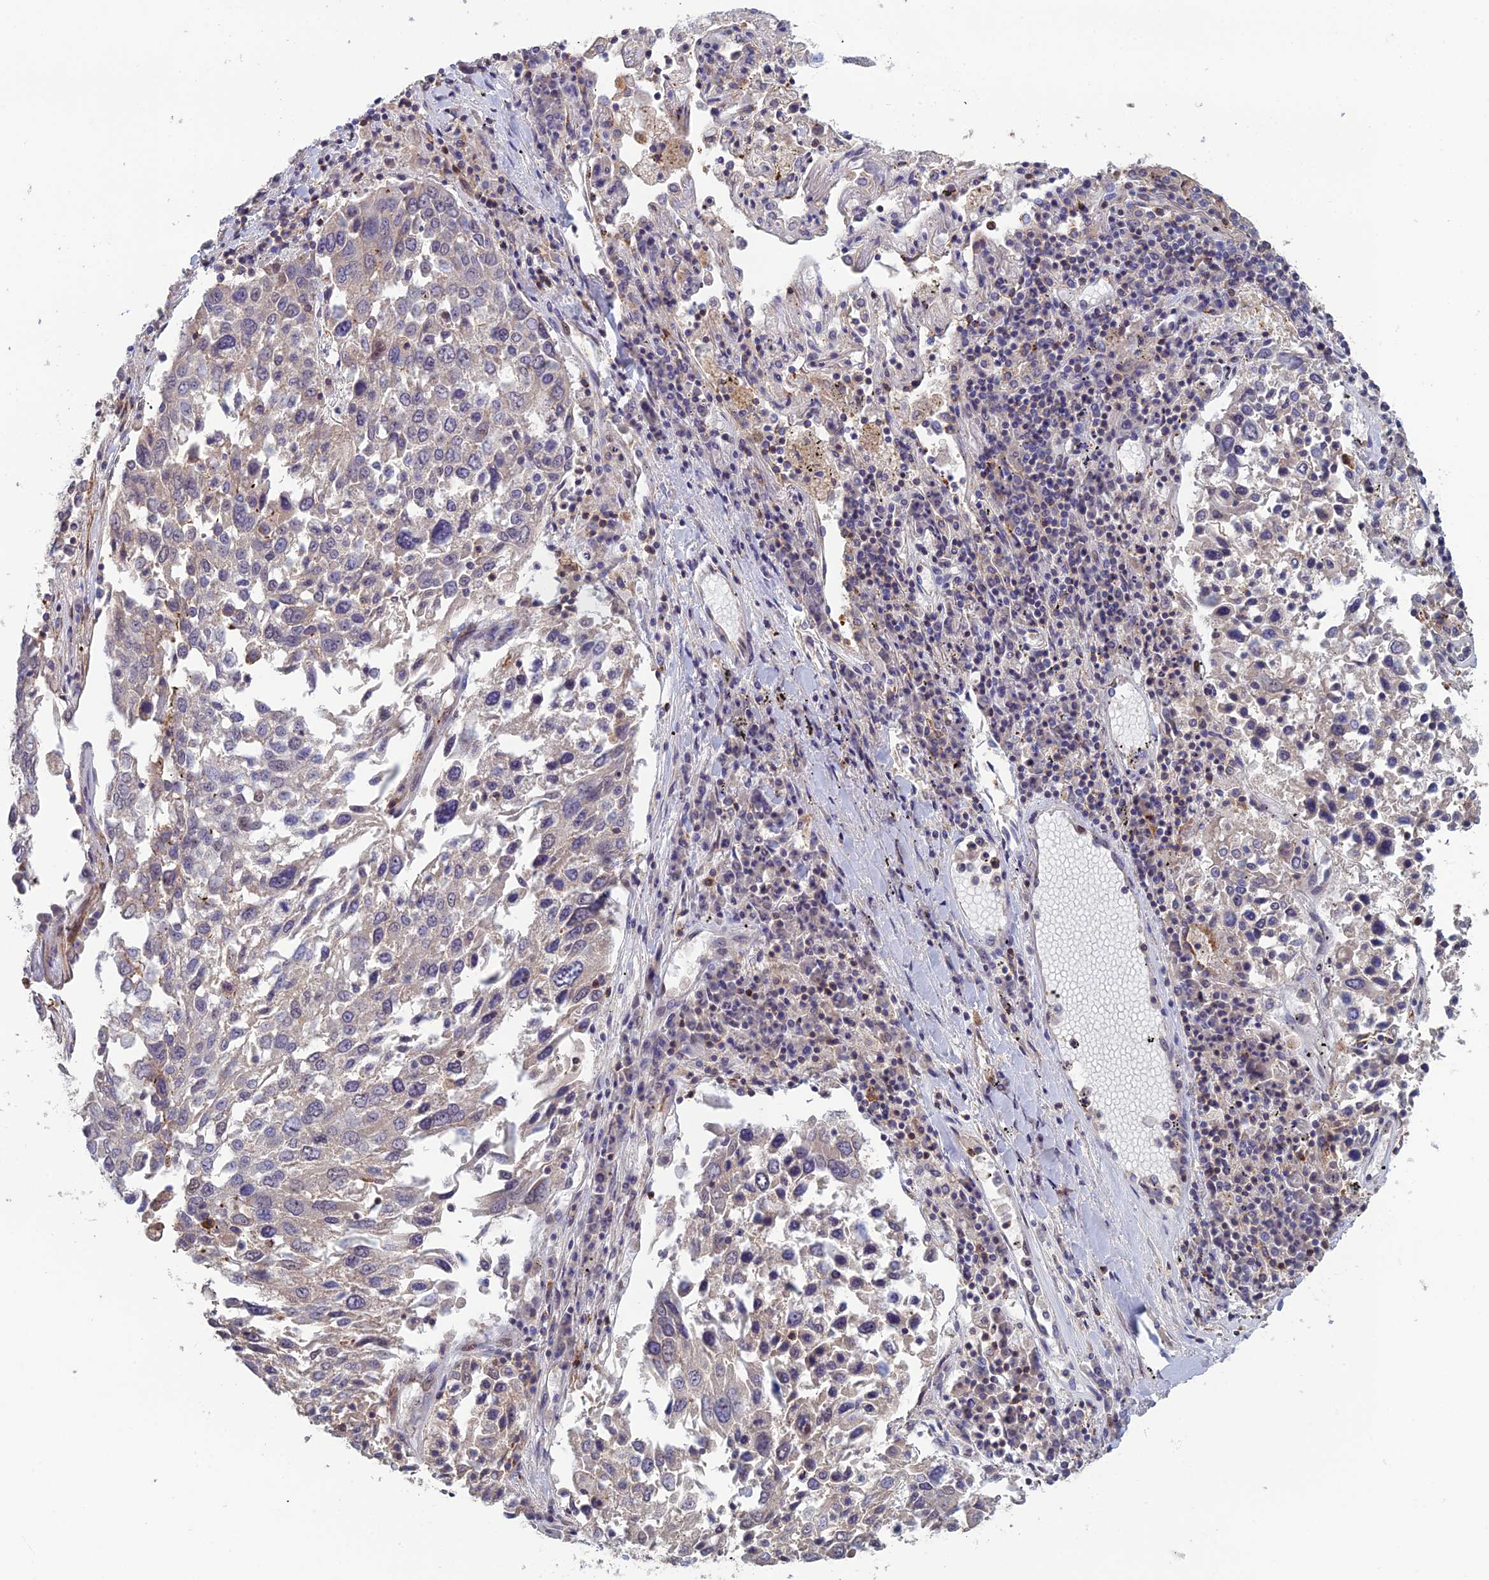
{"staining": {"intensity": "negative", "quantity": "none", "location": "none"}, "tissue": "lung cancer", "cell_type": "Tumor cells", "image_type": "cancer", "snomed": [{"axis": "morphology", "description": "Squamous cell carcinoma, NOS"}, {"axis": "topography", "description": "Lung"}], "caption": "Immunohistochemical staining of squamous cell carcinoma (lung) reveals no significant staining in tumor cells.", "gene": "C15orf62", "patient": {"sex": "male", "age": 65}}